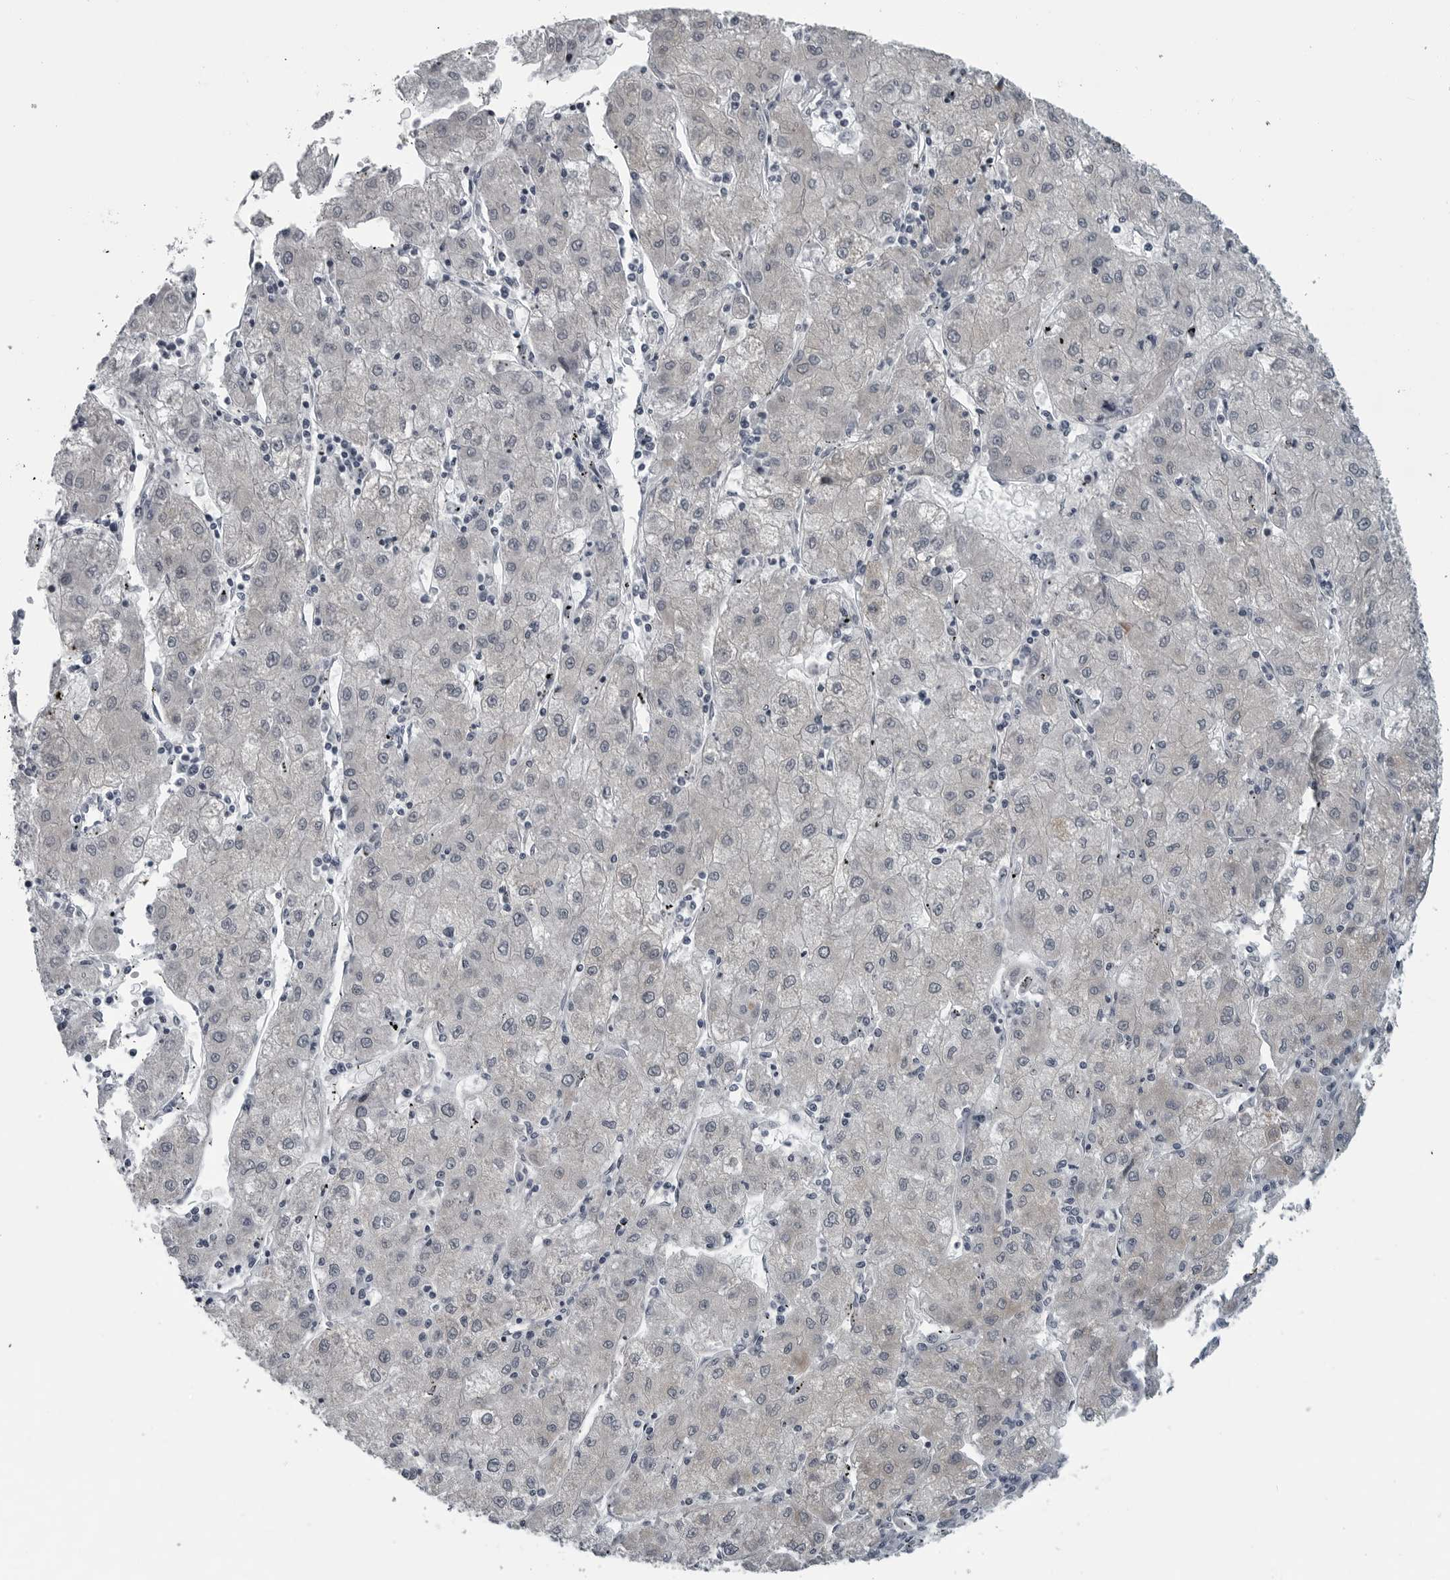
{"staining": {"intensity": "negative", "quantity": "none", "location": "none"}, "tissue": "liver cancer", "cell_type": "Tumor cells", "image_type": "cancer", "snomed": [{"axis": "morphology", "description": "Carcinoma, Hepatocellular, NOS"}, {"axis": "topography", "description": "Liver"}], "caption": "This is an immunohistochemistry (IHC) photomicrograph of human liver cancer. There is no expression in tumor cells.", "gene": "LYSMD1", "patient": {"sex": "male", "age": 72}}